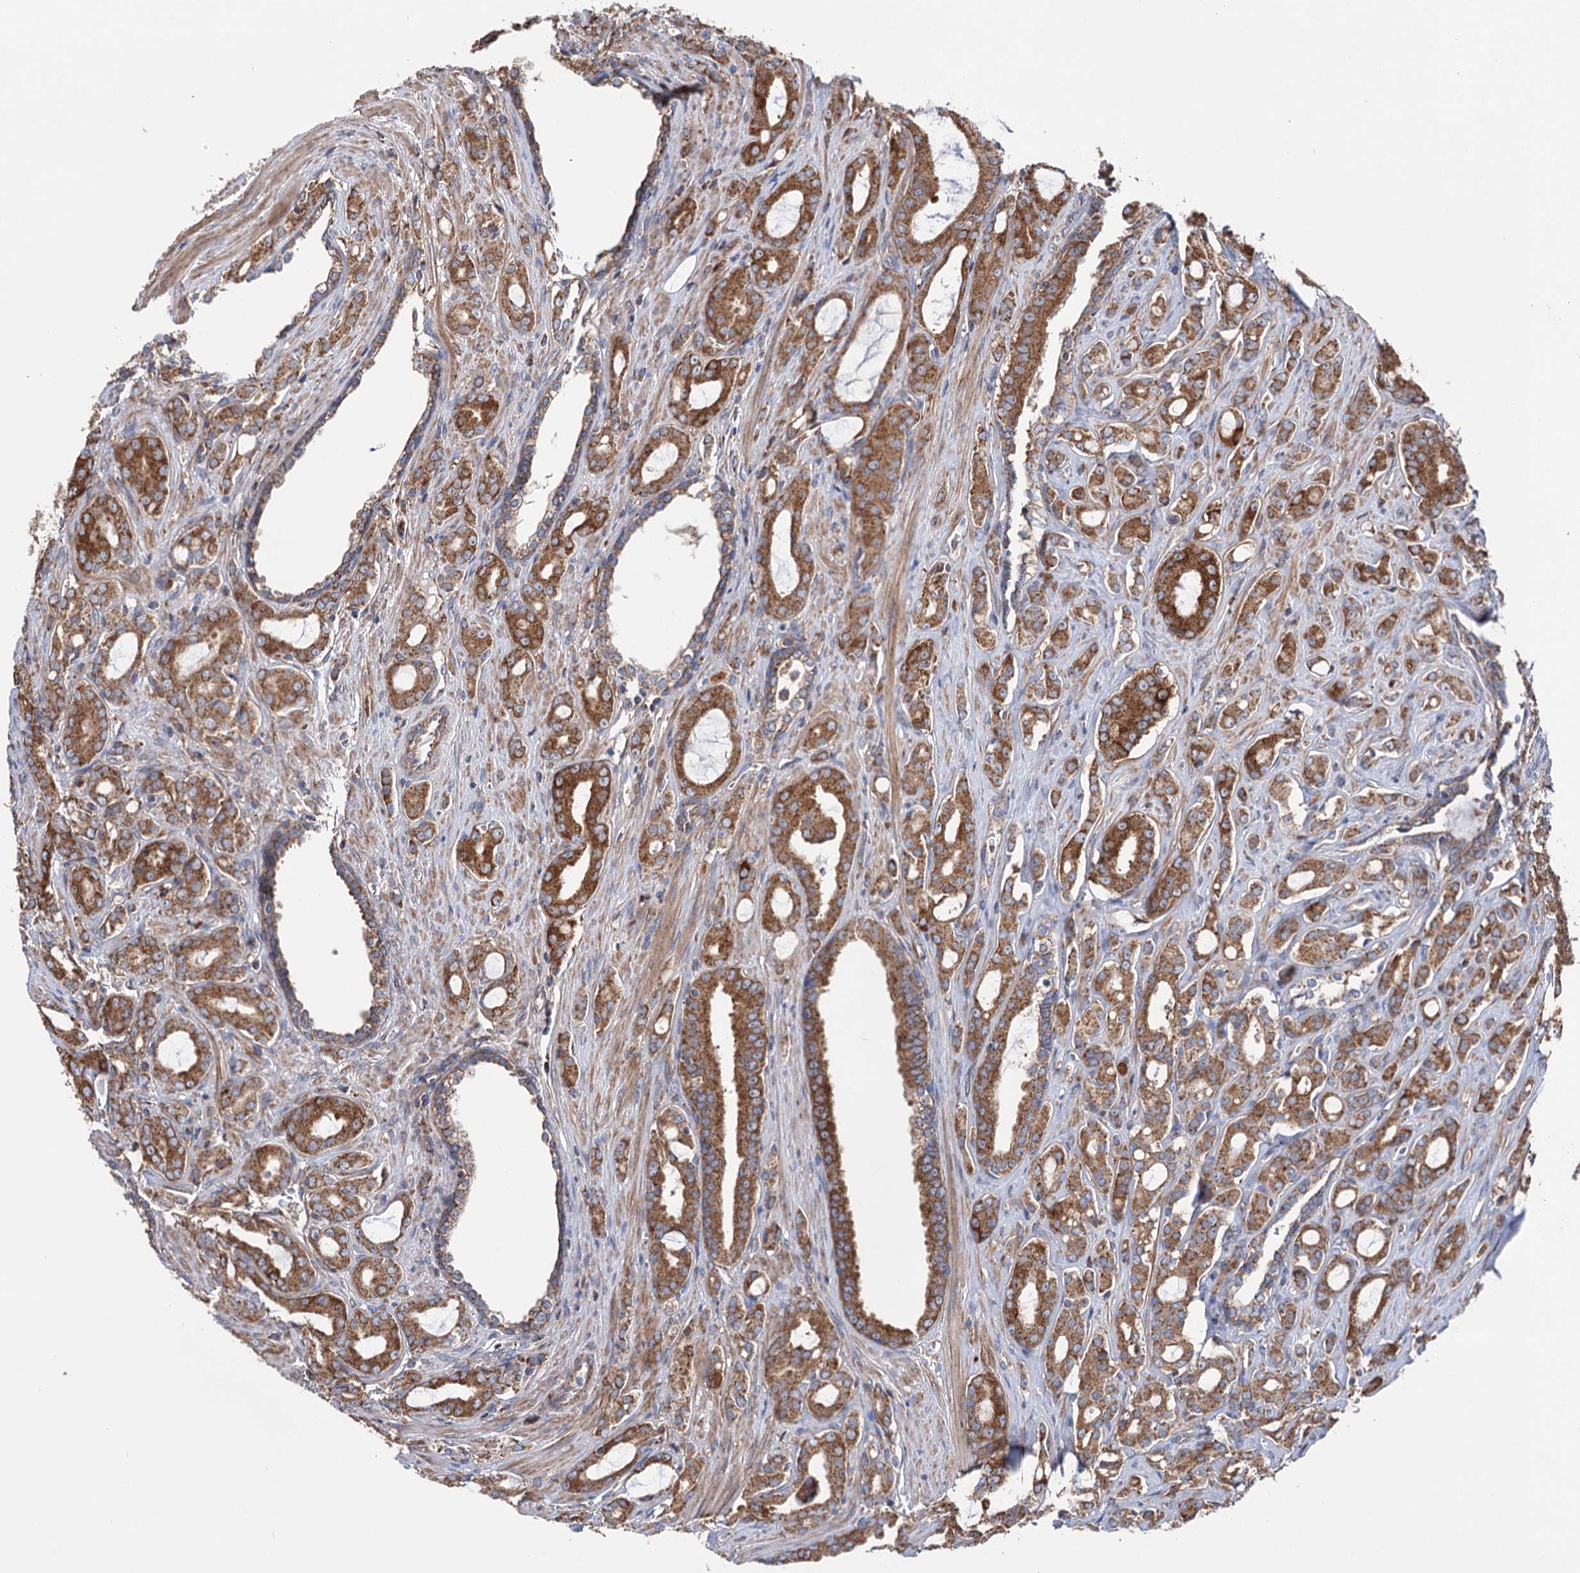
{"staining": {"intensity": "moderate", "quantity": ">75%", "location": "cytoplasmic/membranous"}, "tissue": "prostate cancer", "cell_type": "Tumor cells", "image_type": "cancer", "snomed": [{"axis": "morphology", "description": "Adenocarcinoma, High grade"}, {"axis": "topography", "description": "Prostate"}], "caption": "Prostate high-grade adenocarcinoma was stained to show a protein in brown. There is medium levels of moderate cytoplasmic/membranous staining in approximately >75% of tumor cells. The staining is performed using DAB brown chromogen to label protein expression. The nuclei are counter-stained blue using hematoxylin.", "gene": "SUCLA2", "patient": {"sex": "male", "age": 72}}